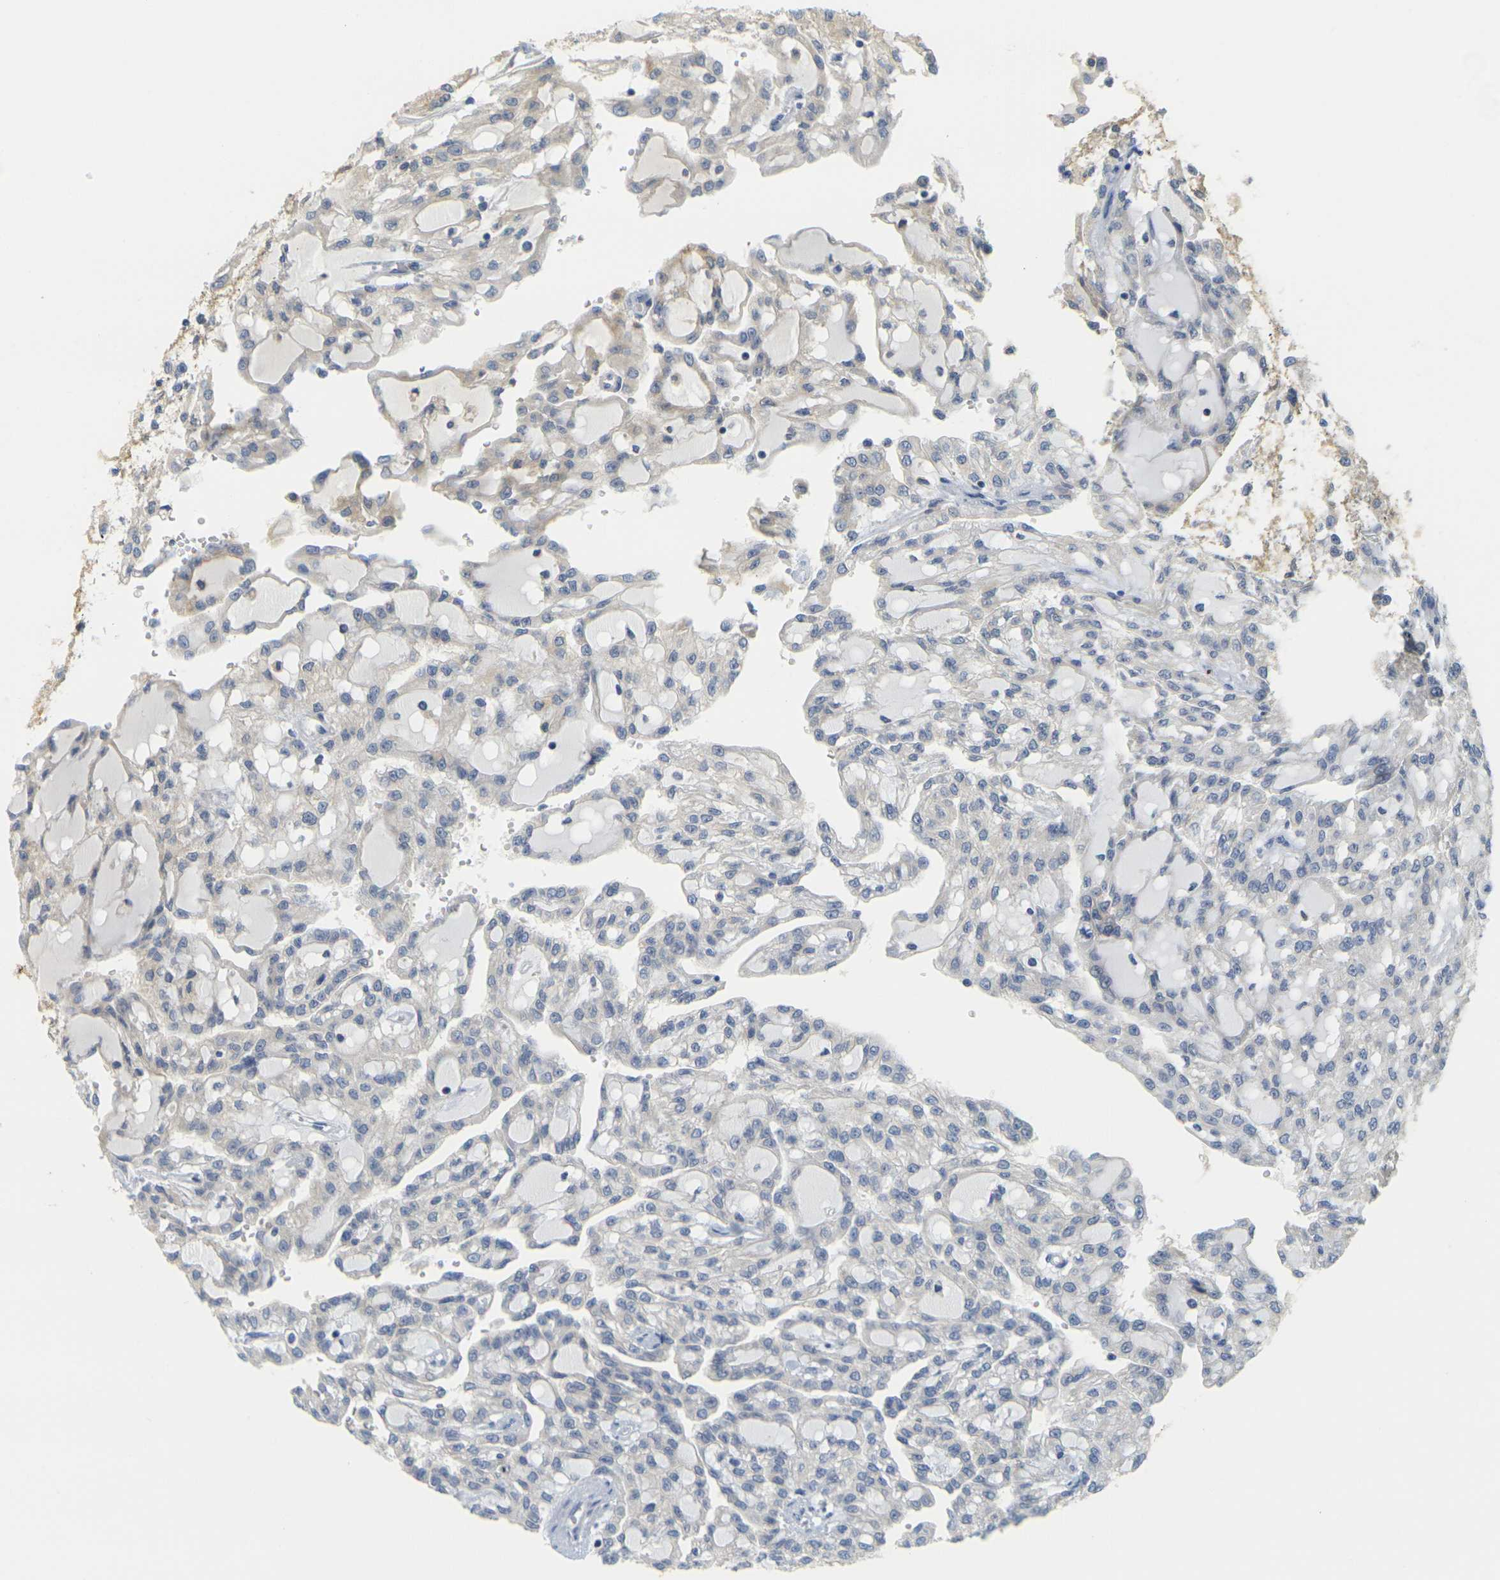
{"staining": {"intensity": "negative", "quantity": "none", "location": "none"}, "tissue": "renal cancer", "cell_type": "Tumor cells", "image_type": "cancer", "snomed": [{"axis": "morphology", "description": "Adenocarcinoma, NOS"}, {"axis": "topography", "description": "Kidney"}], "caption": "This is a photomicrograph of IHC staining of renal cancer, which shows no positivity in tumor cells.", "gene": "GDAP1", "patient": {"sex": "male", "age": 63}}